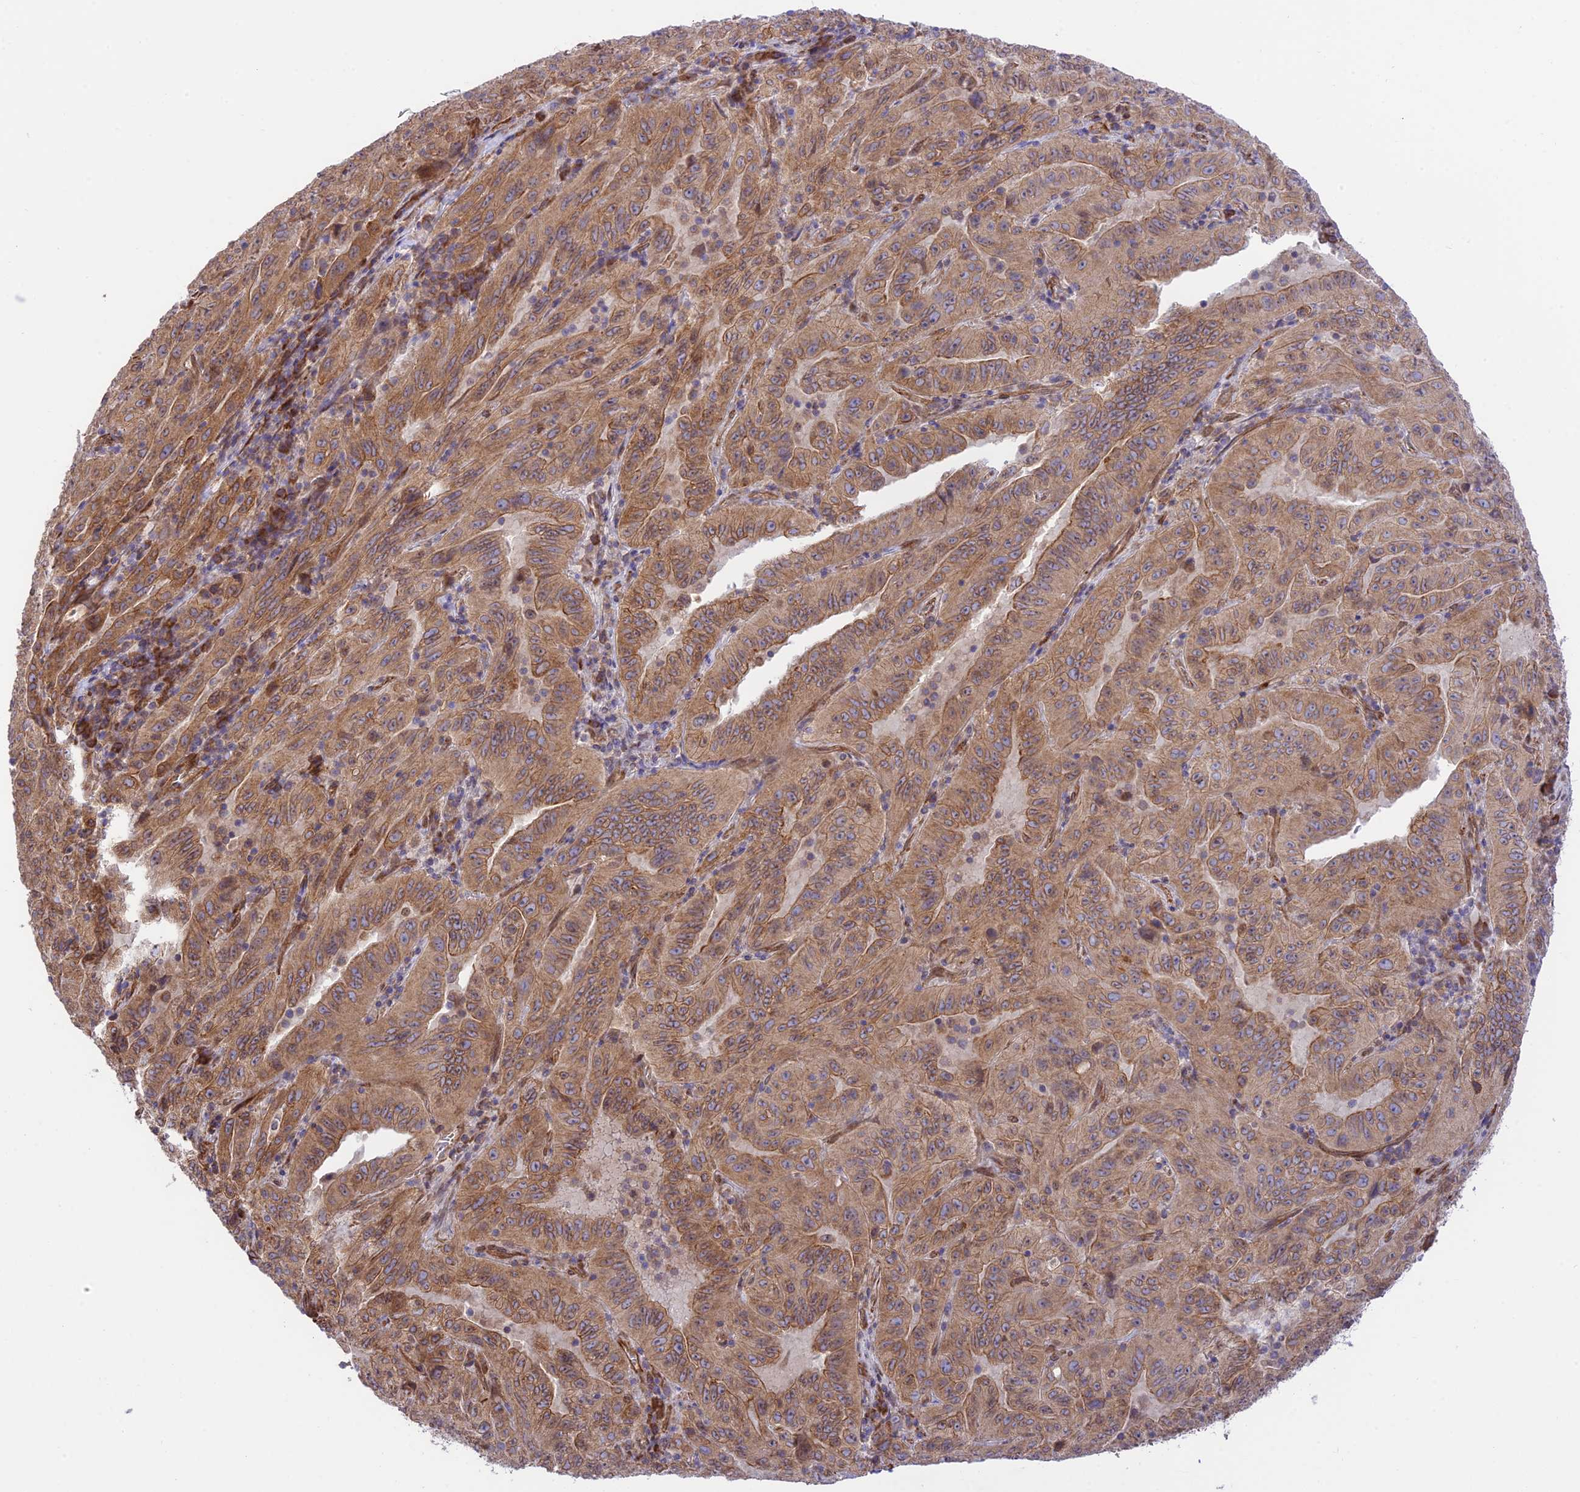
{"staining": {"intensity": "moderate", "quantity": ">75%", "location": "cytoplasmic/membranous"}, "tissue": "pancreatic cancer", "cell_type": "Tumor cells", "image_type": "cancer", "snomed": [{"axis": "morphology", "description": "Adenocarcinoma, NOS"}, {"axis": "topography", "description": "Pancreas"}], "caption": "Tumor cells exhibit medium levels of moderate cytoplasmic/membranous expression in about >75% of cells in human pancreatic cancer (adenocarcinoma).", "gene": "EXOC3L4", "patient": {"sex": "male", "age": 63}}